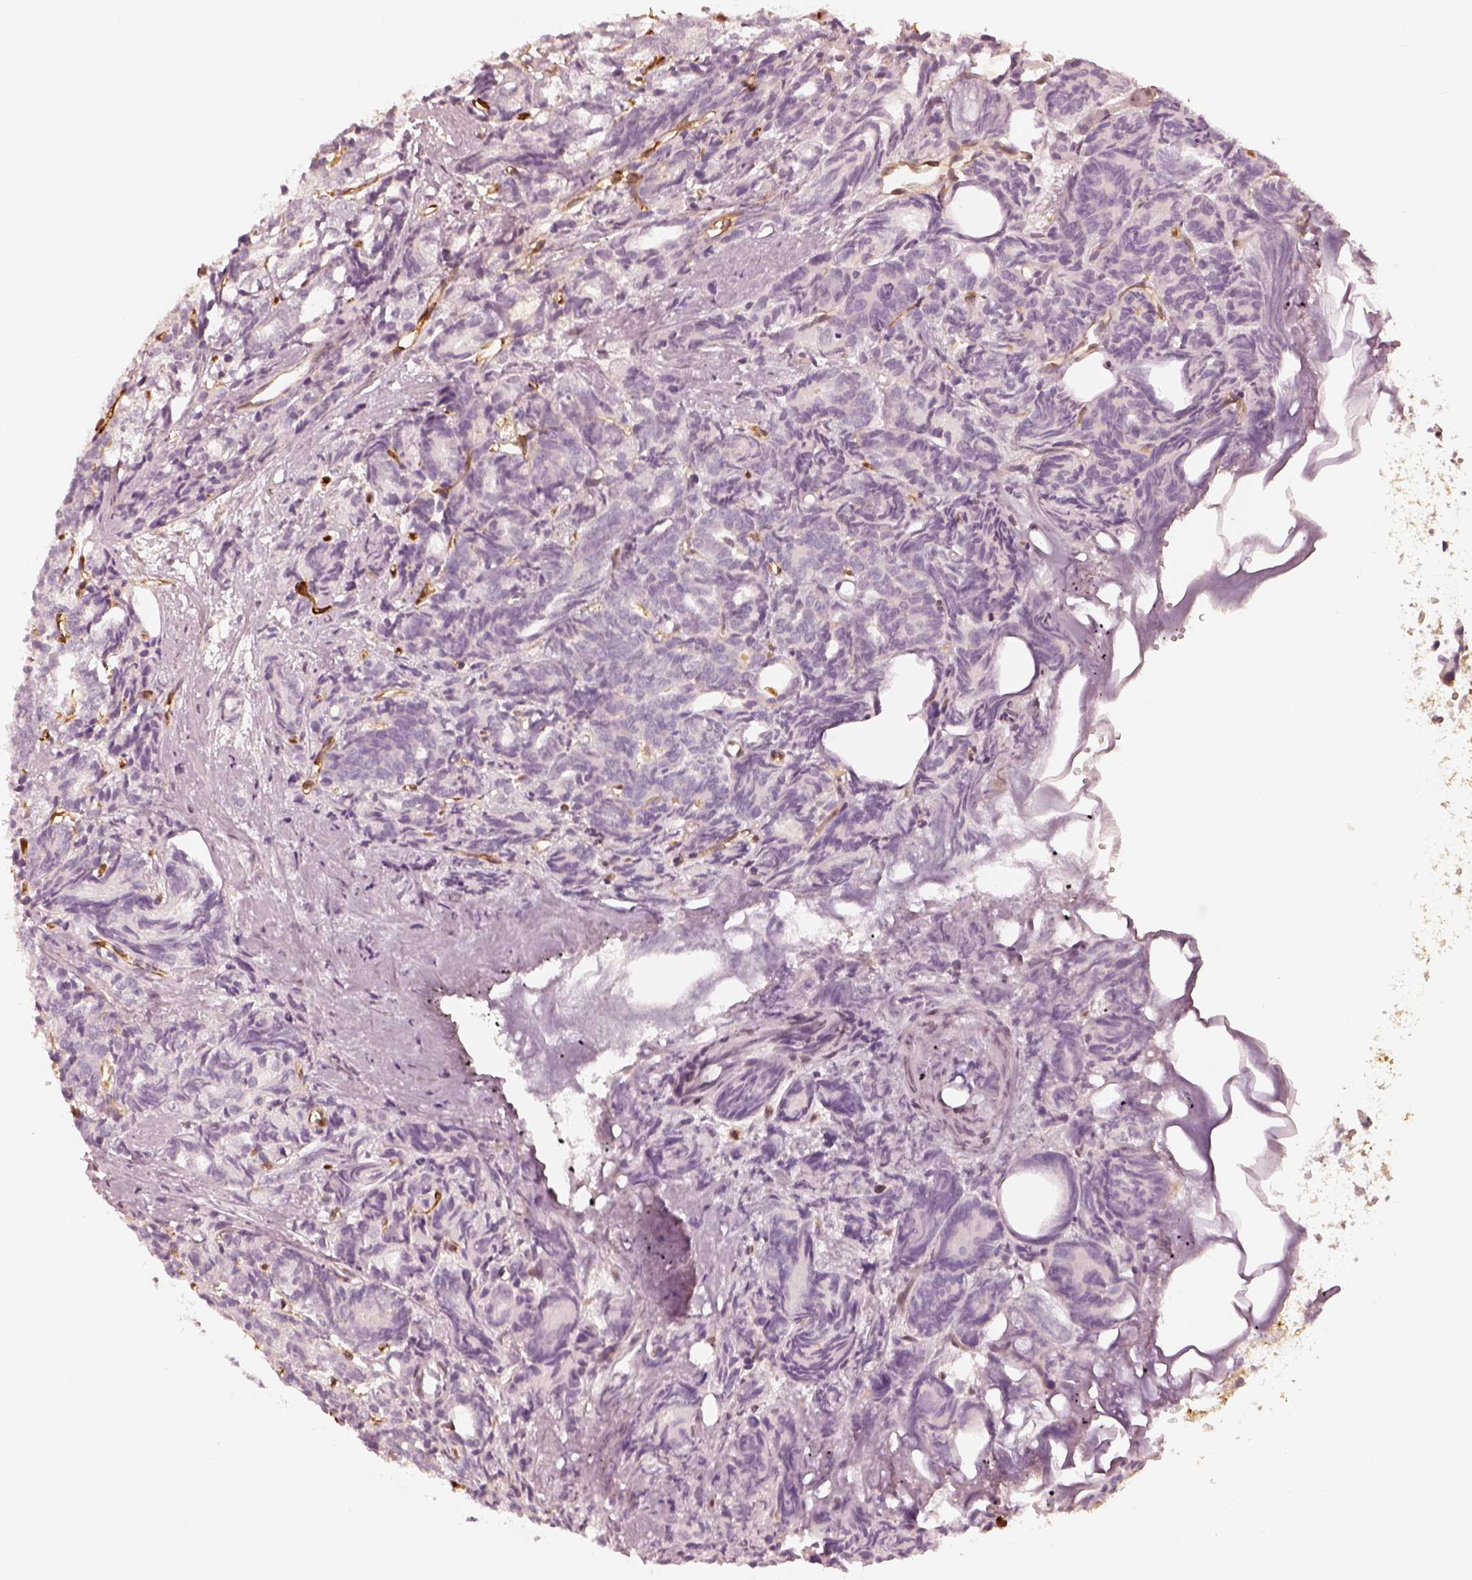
{"staining": {"intensity": "negative", "quantity": "none", "location": "none"}, "tissue": "prostate cancer", "cell_type": "Tumor cells", "image_type": "cancer", "snomed": [{"axis": "morphology", "description": "Adenocarcinoma, High grade"}, {"axis": "topography", "description": "Prostate"}], "caption": "The IHC micrograph has no significant staining in tumor cells of prostate cancer (high-grade adenocarcinoma) tissue.", "gene": "FSCN1", "patient": {"sex": "male", "age": 53}}